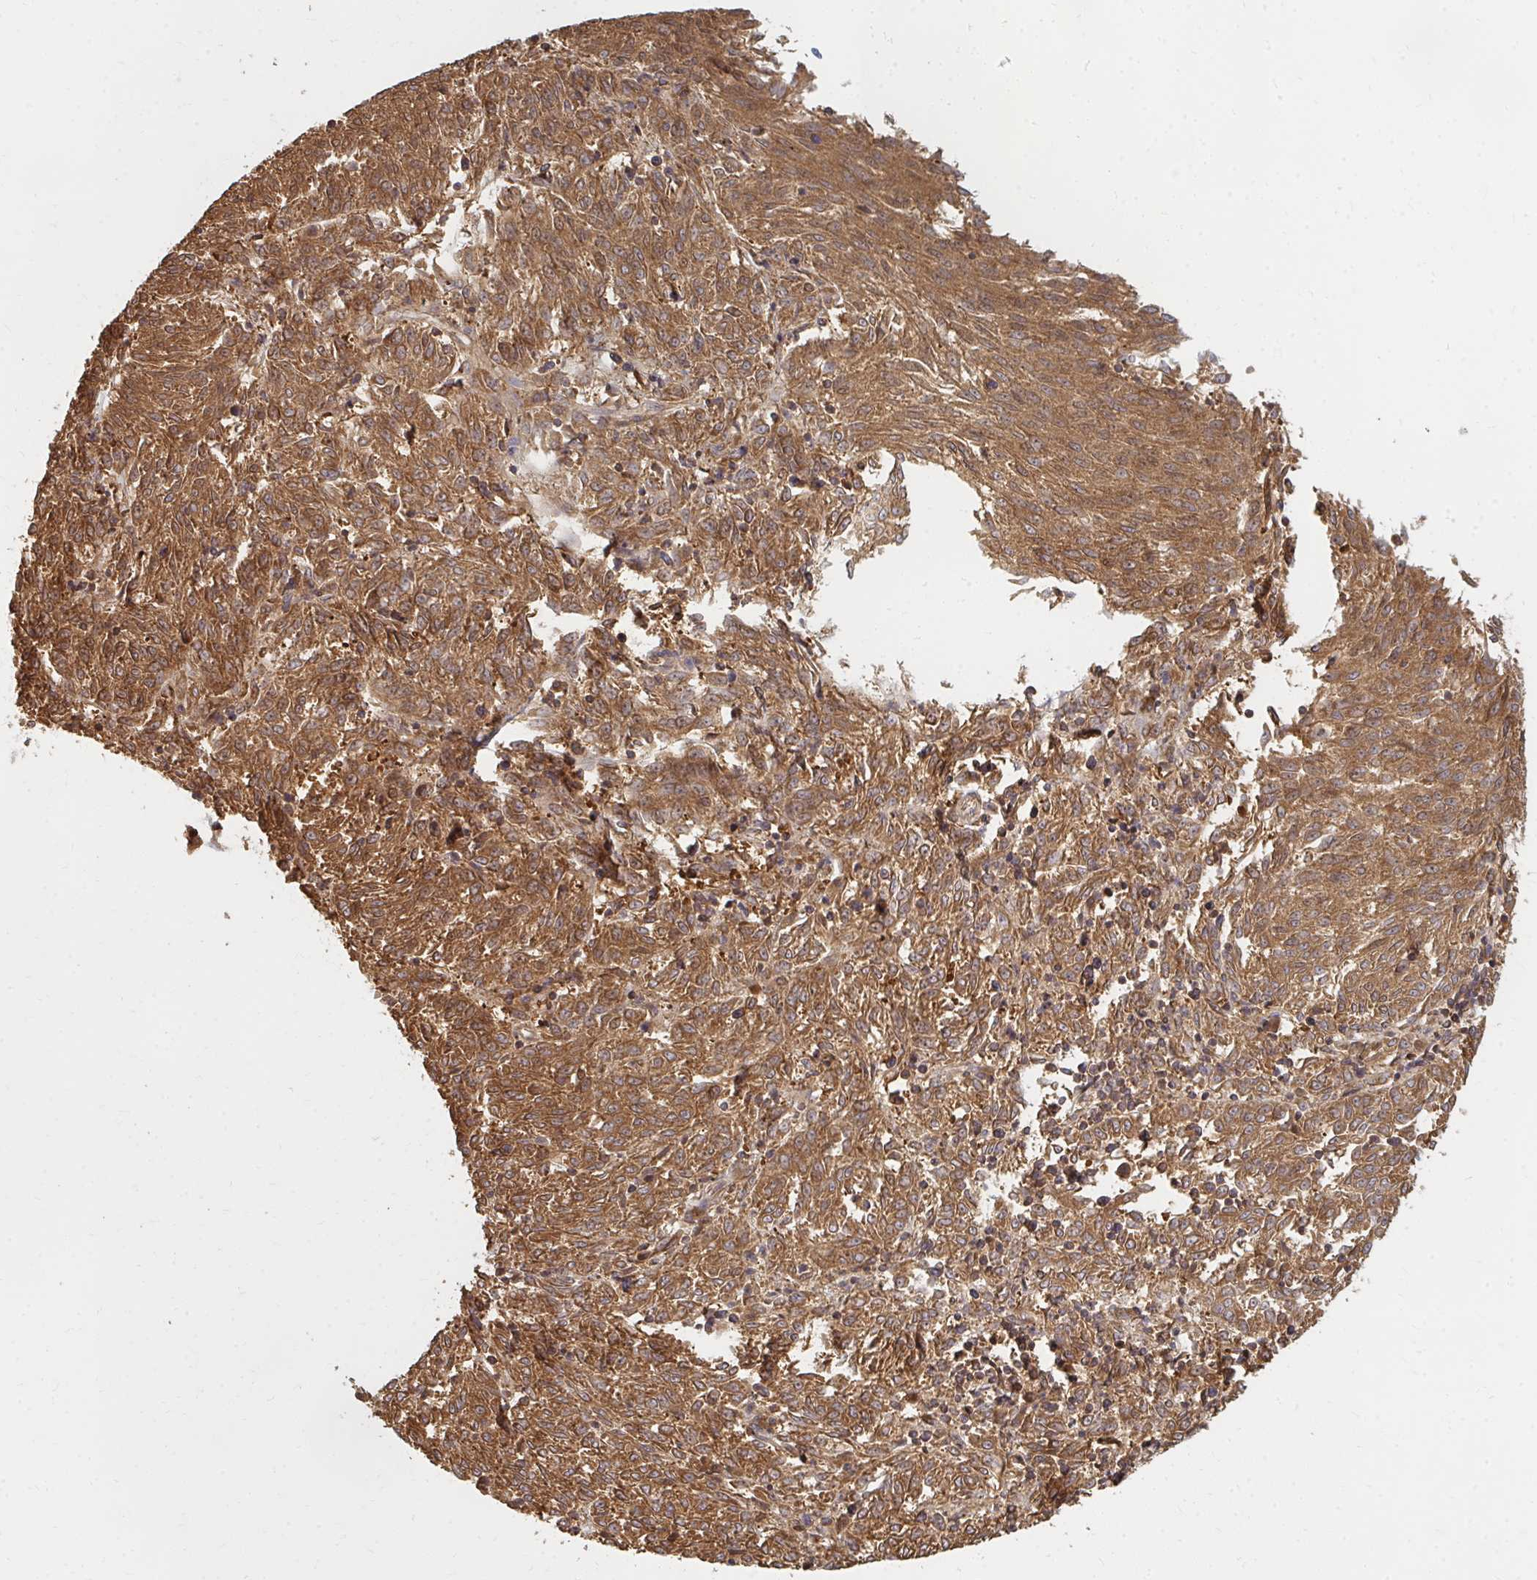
{"staining": {"intensity": "moderate", "quantity": ">75%", "location": "cytoplasmic/membranous"}, "tissue": "melanoma", "cell_type": "Tumor cells", "image_type": "cancer", "snomed": [{"axis": "morphology", "description": "Malignant melanoma, NOS"}, {"axis": "topography", "description": "Skin"}], "caption": "A high-resolution image shows IHC staining of malignant melanoma, which displays moderate cytoplasmic/membranous staining in approximately >75% of tumor cells. (Stains: DAB in brown, nuclei in blue, Microscopy: brightfield microscopy at high magnification).", "gene": "ZNF285", "patient": {"sex": "female", "age": 72}}